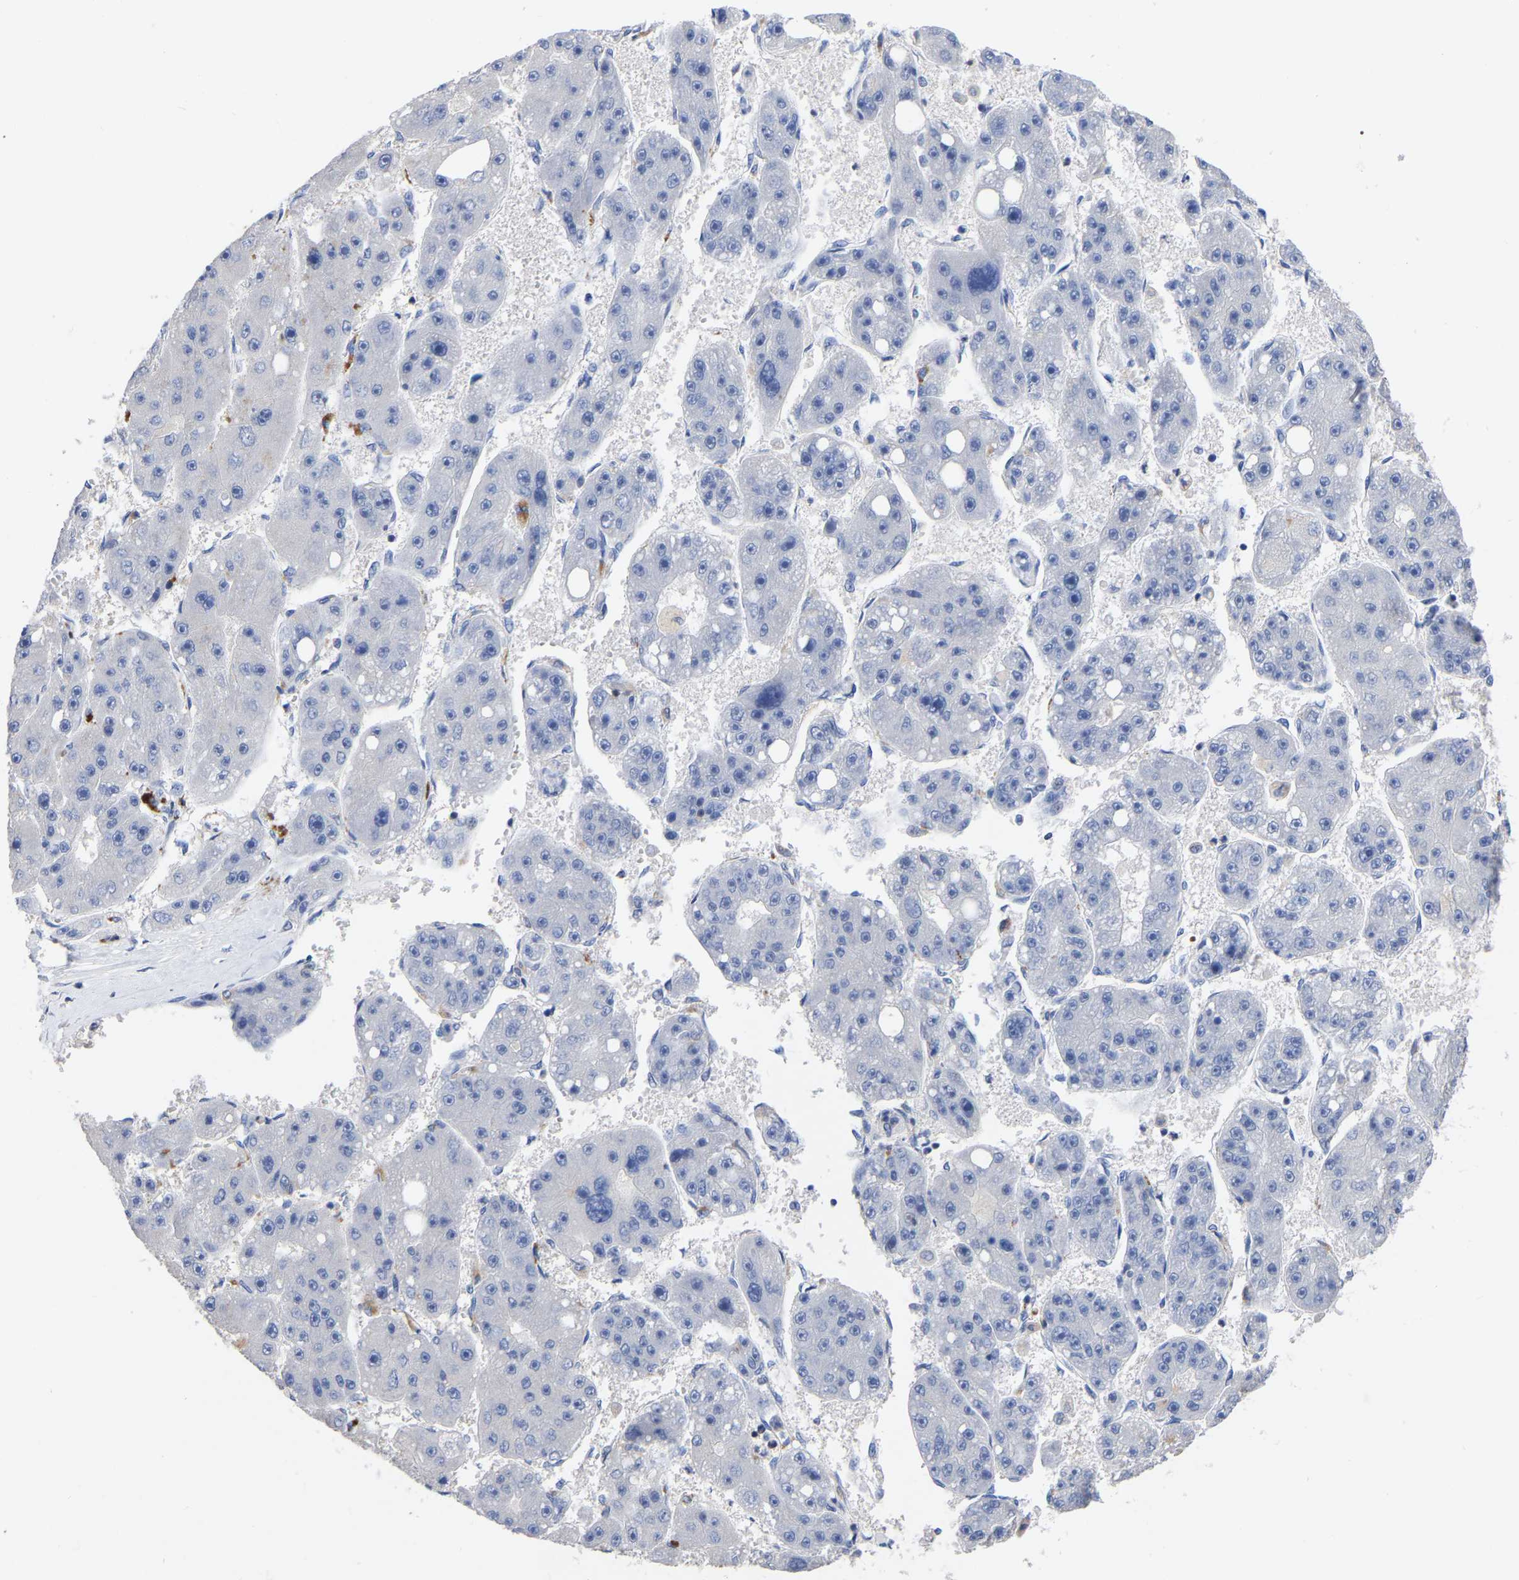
{"staining": {"intensity": "negative", "quantity": "none", "location": "none"}, "tissue": "liver cancer", "cell_type": "Tumor cells", "image_type": "cancer", "snomed": [{"axis": "morphology", "description": "Carcinoma, Hepatocellular, NOS"}, {"axis": "topography", "description": "Liver"}], "caption": "Liver hepatocellular carcinoma was stained to show a protein in brown. There is no significant staining in tumor cells.", "gene": "PTPN7", "patient": {"sex": "female", "age": 61}}